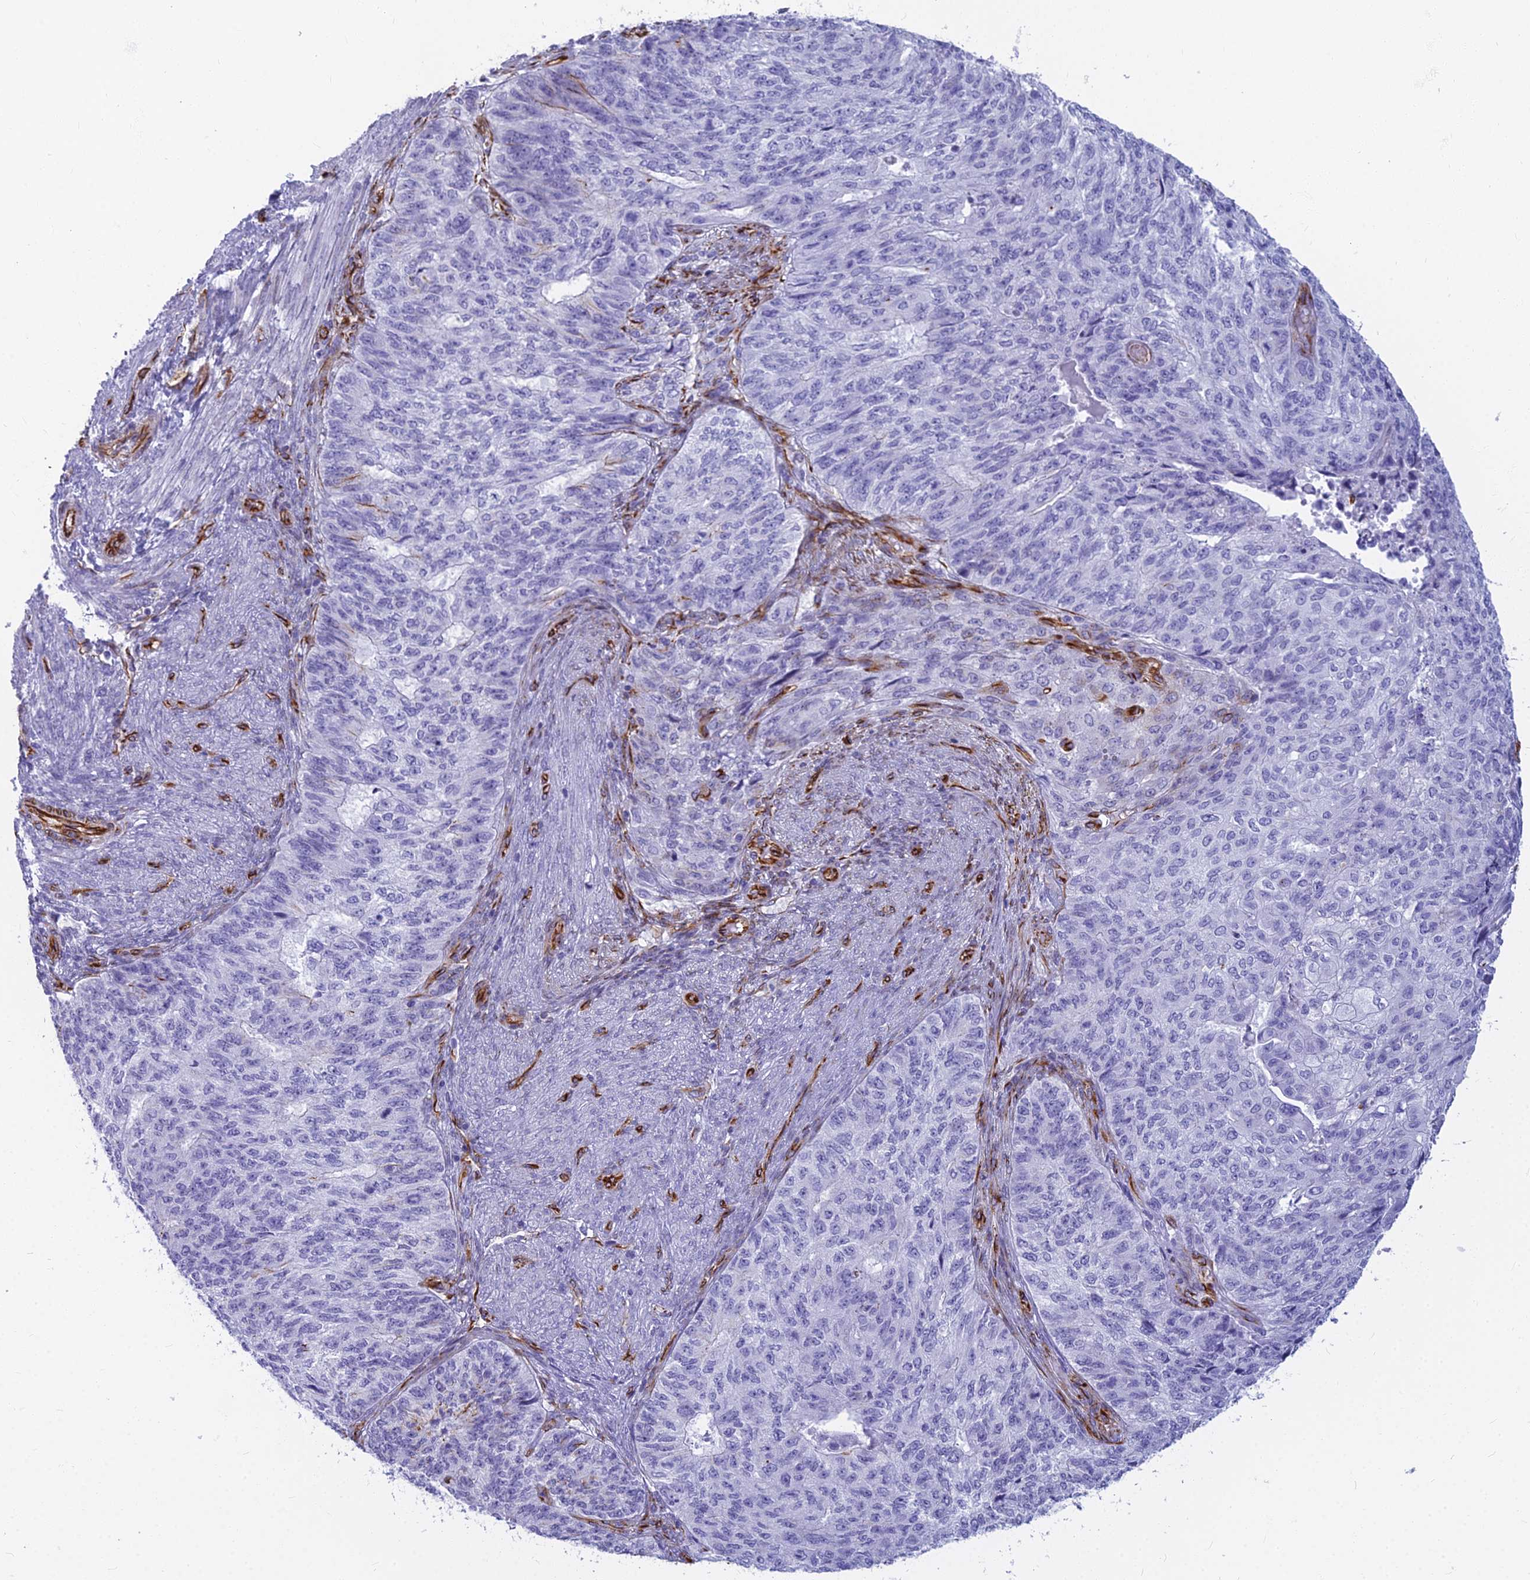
{"staining": {"intensity": "negative", "quantity": "none", "location": "none"}, "tissue": "endometrial cancer", "cell_type": "Tumor cells", "image_type": "cancer", "snomed": [{"axis": "morphology", "description": "Adenocarcinoma, NOS"}, {"axis": "topography", "description": "Endometrium"}], "caption": "A micrograph of human endometrial cancer (adenocarcinoma) is negative for staining in tumor cells.", "gene": "EVI2A", "patient": {"sex": "female", "age": 32}}